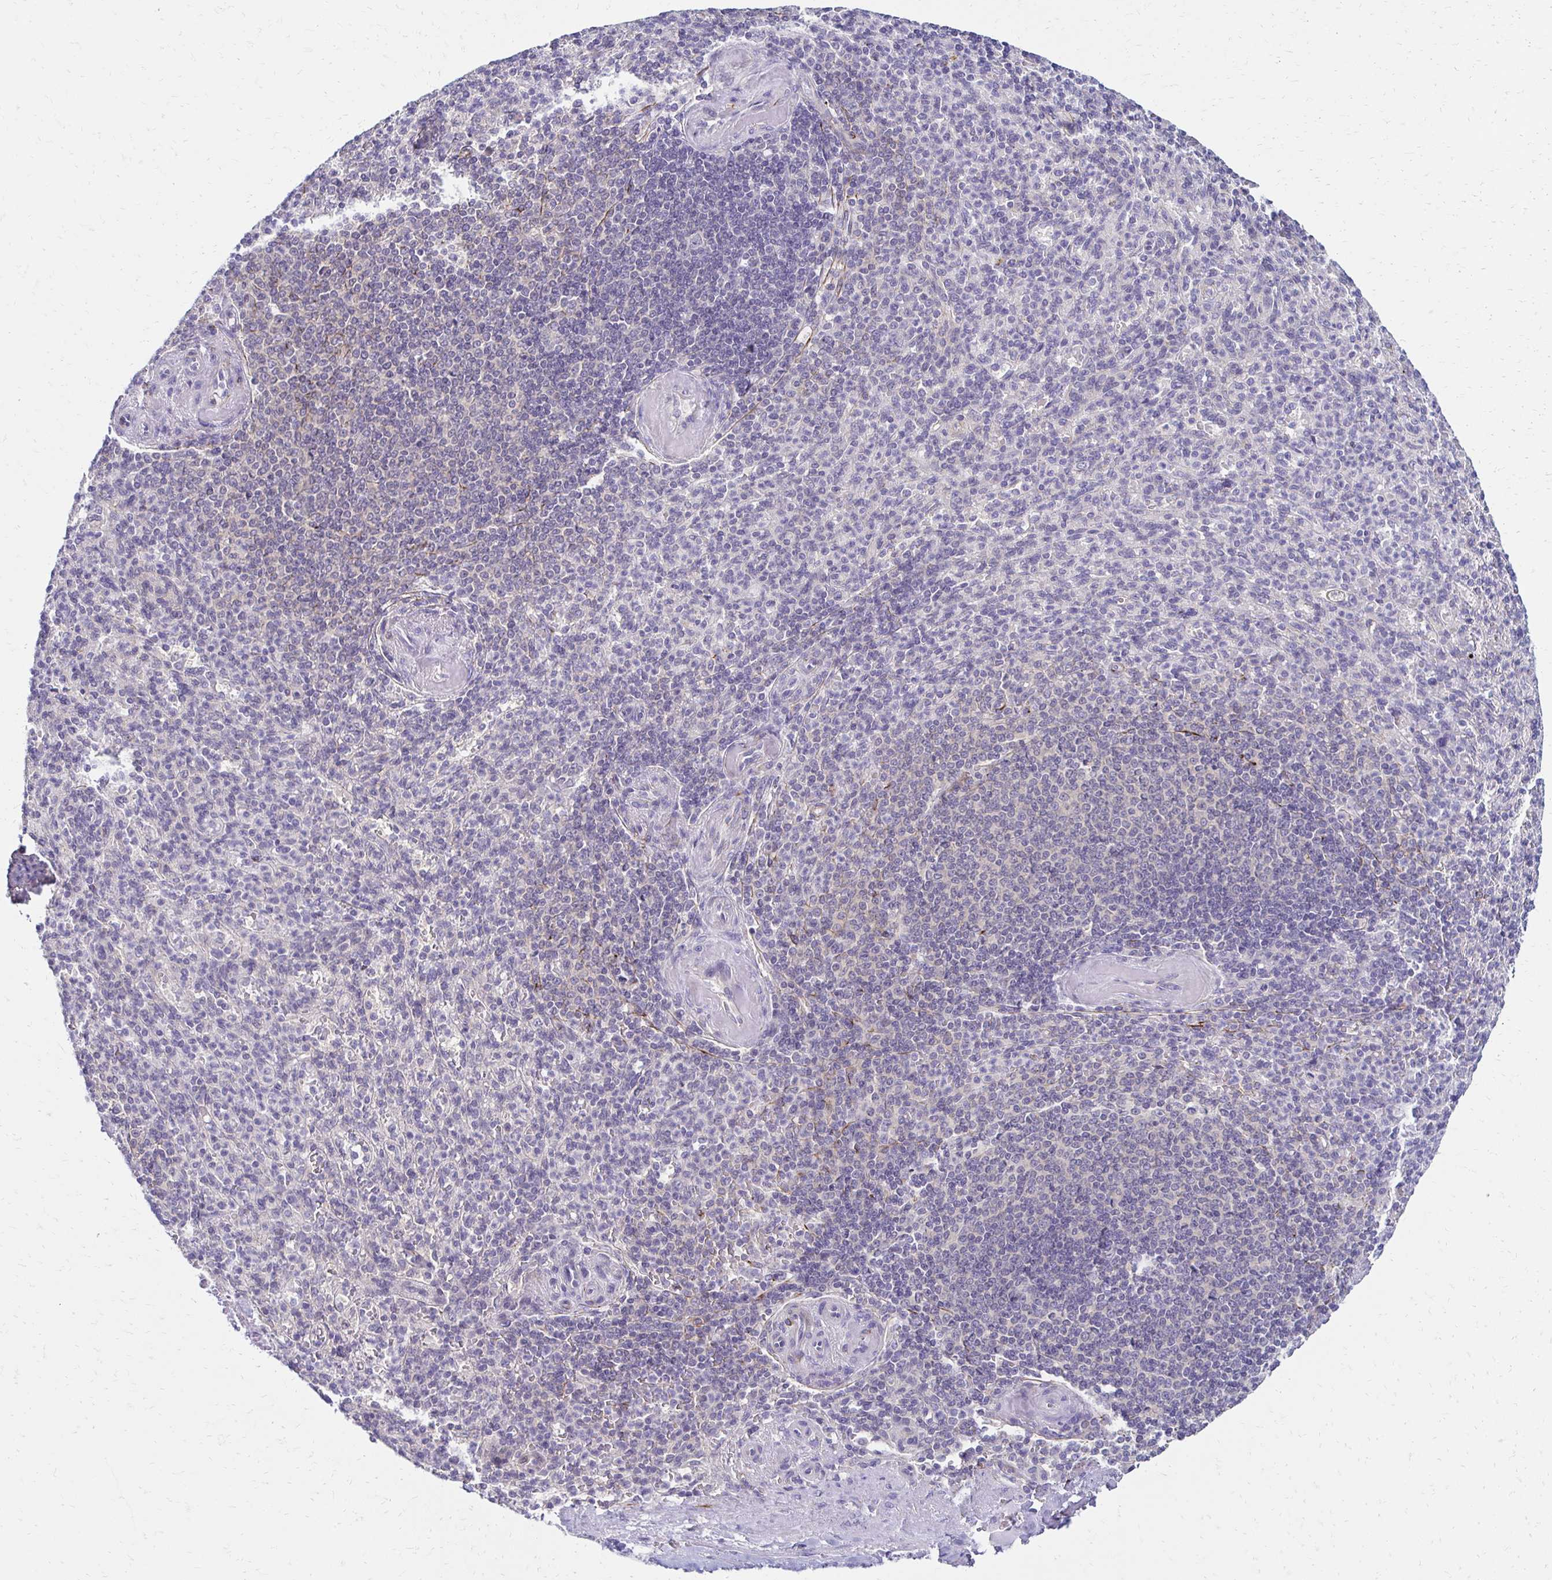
{"staining": {"intensity": "negative", "quantity": "none", "location": "none"}, "tissue": "spleen", "cell_type": "Cells in red pulp", "image_type": "normal", "snomed": [{"axis": "morphology", "description": "Normal tissue, NOS"}, {"axis": "topography", "description": "Spleen"}], "caption": "DAB immunohistochemical staining of normal human spleen demonstrates no significant expression in cells in red pulp.", "gene": "C1QTNF2", "patient": {"sex": "female", "age": 74}}